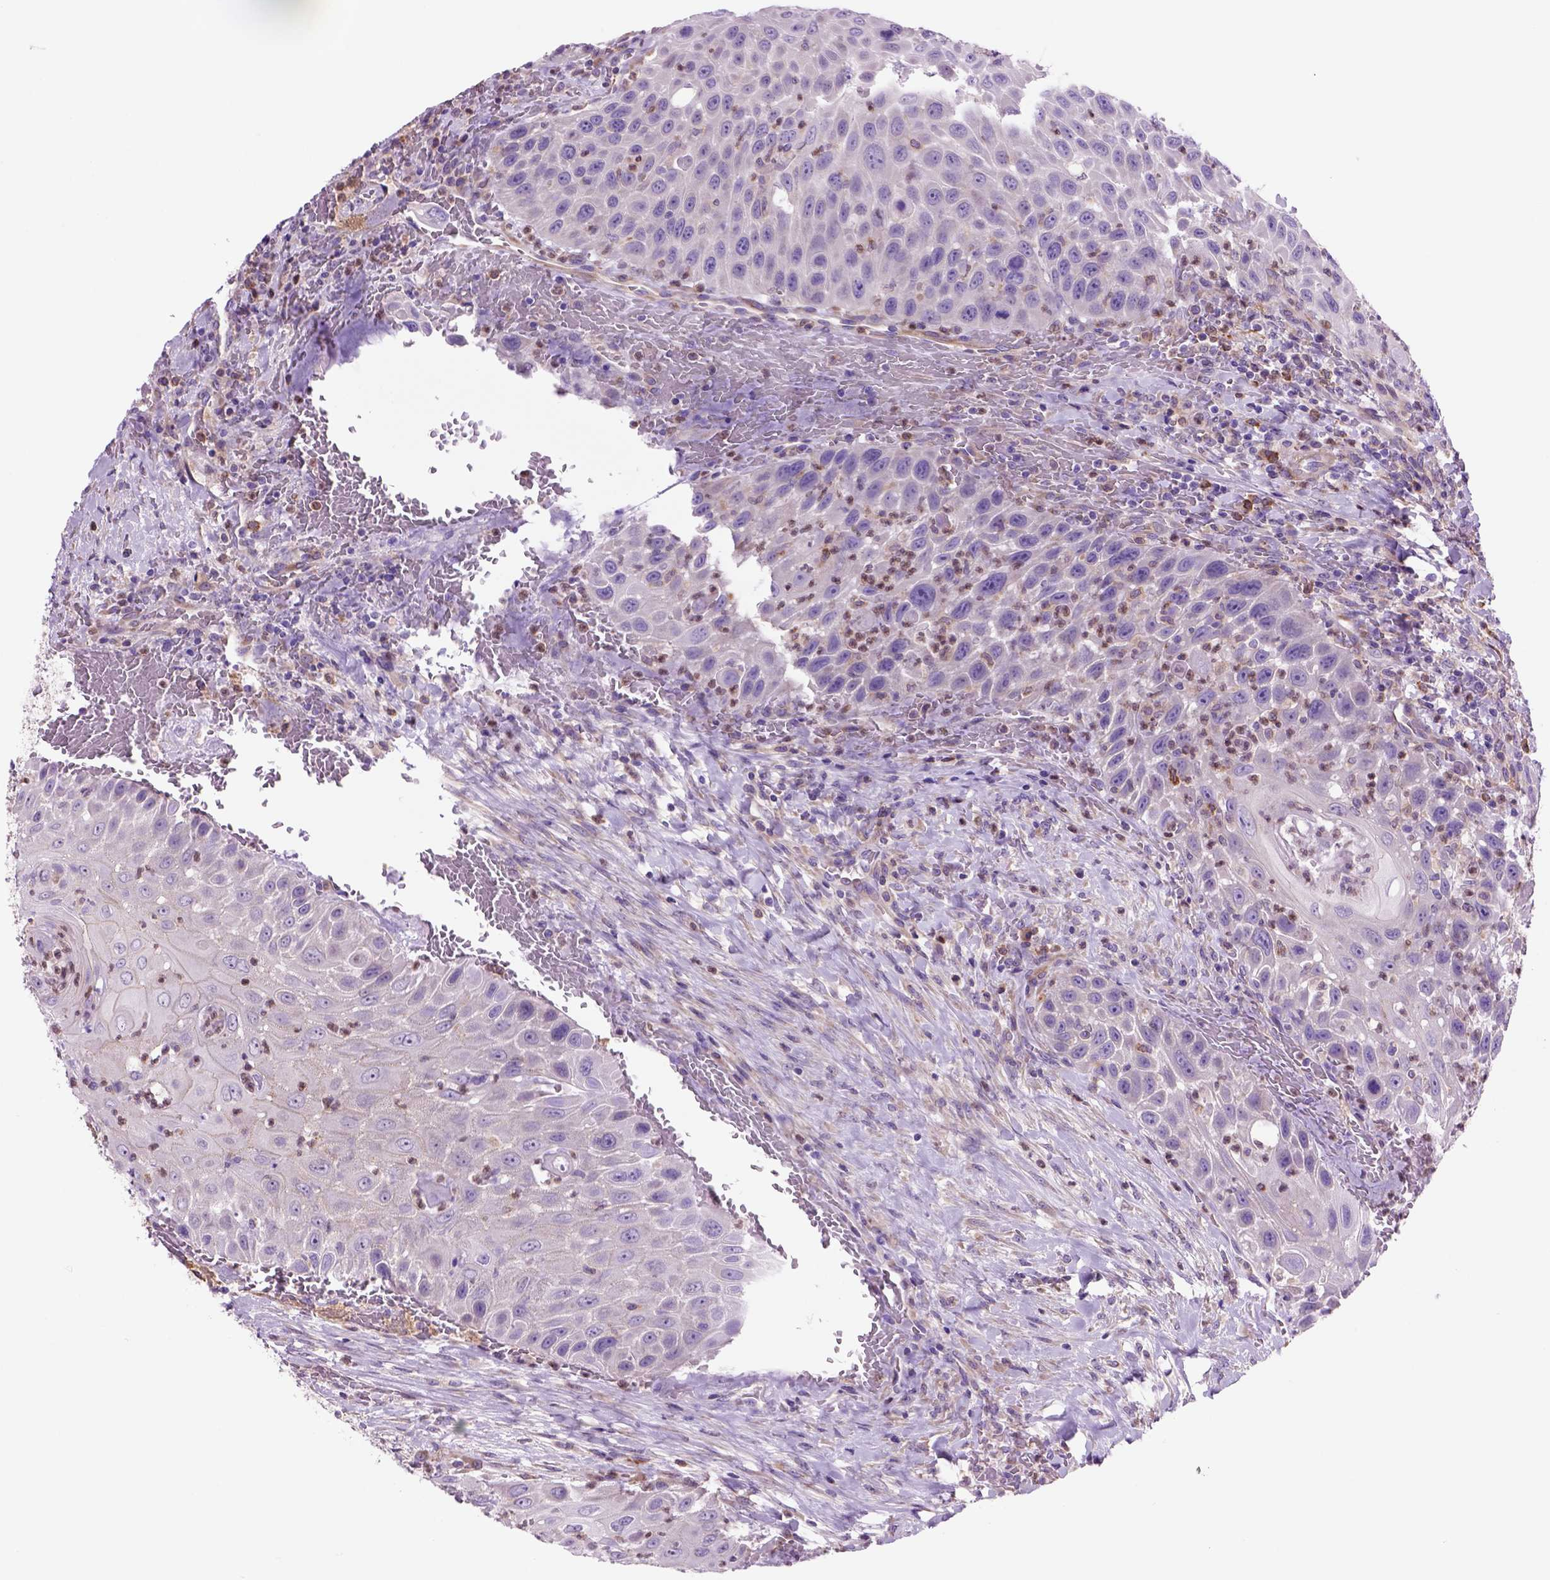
{"staining": {"intensity": "negative", "quantity": "none", "location": "none"}, "tissue": "head and neck cancer", "cell_type": "Tumor cells", "image_type": "cancer", "snomed": [{"axis": "morphology", "description": "Squamous cell carcinoma, NOS"}, {"axis": "topography", "description": "Head-Neck"}], "caption": "IHC photomicrograph of neoplastic tissue: squamous cell carcinoma (head and neck) stained with DAB shows no significant protein positivity in tumor cells.", "gene": "PIAS3", "patient": {"sex": "male", "age": 69}}